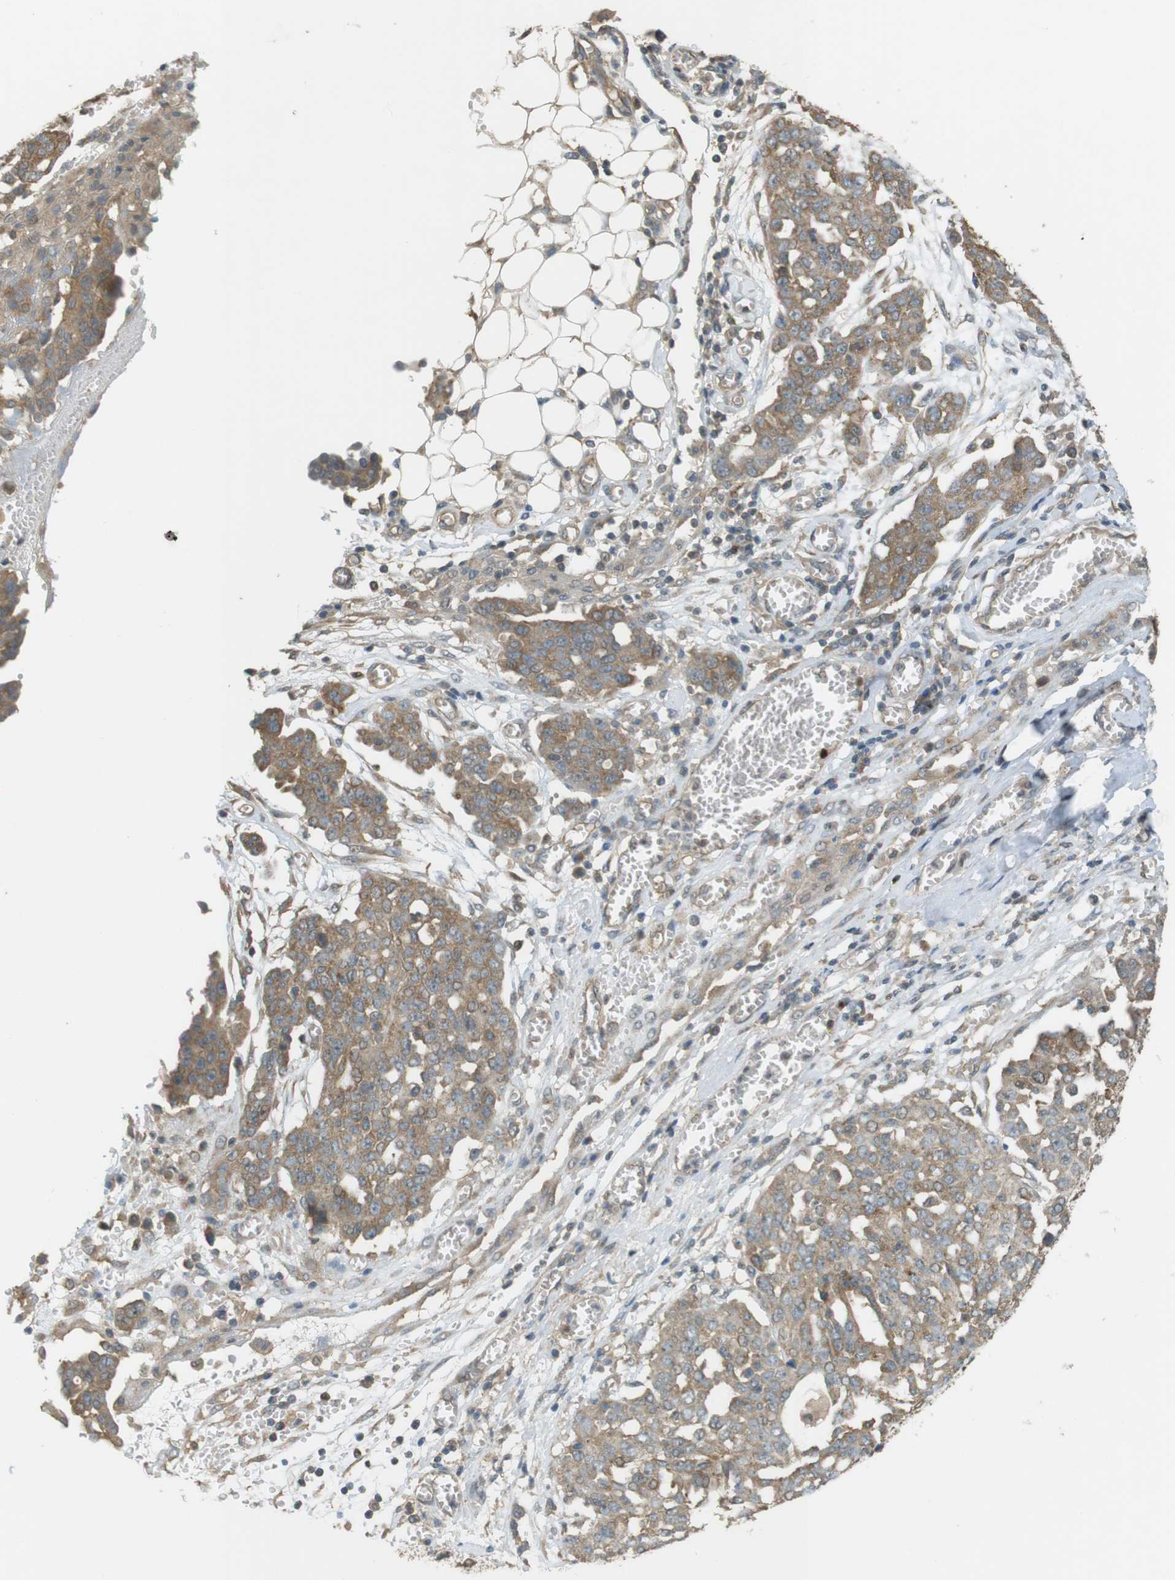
{"staining": {"intensity": "moderate", "quantity": ">75%", "location": "cytoplasmic/membranous"}, "tissue": "ovarian cancer", "cell_type": "Tumor cells", "image_type": "cancer", "snomed": [{"axis": "morphology", "description": "Cystadenocarcinoma, serous, NOS"}, {"axis": "topography", "description": "Soft tissue"}, {"axis": "topography", "description": "Ovary"}], "caption": "Protein positivity by IHC displays moderate cytoplasmic/membranous staining in about >75% of tumor cells in ovarian cancer.", "gene": "ZDHHC20", "patient": {"sex": "female", "age": 57}}